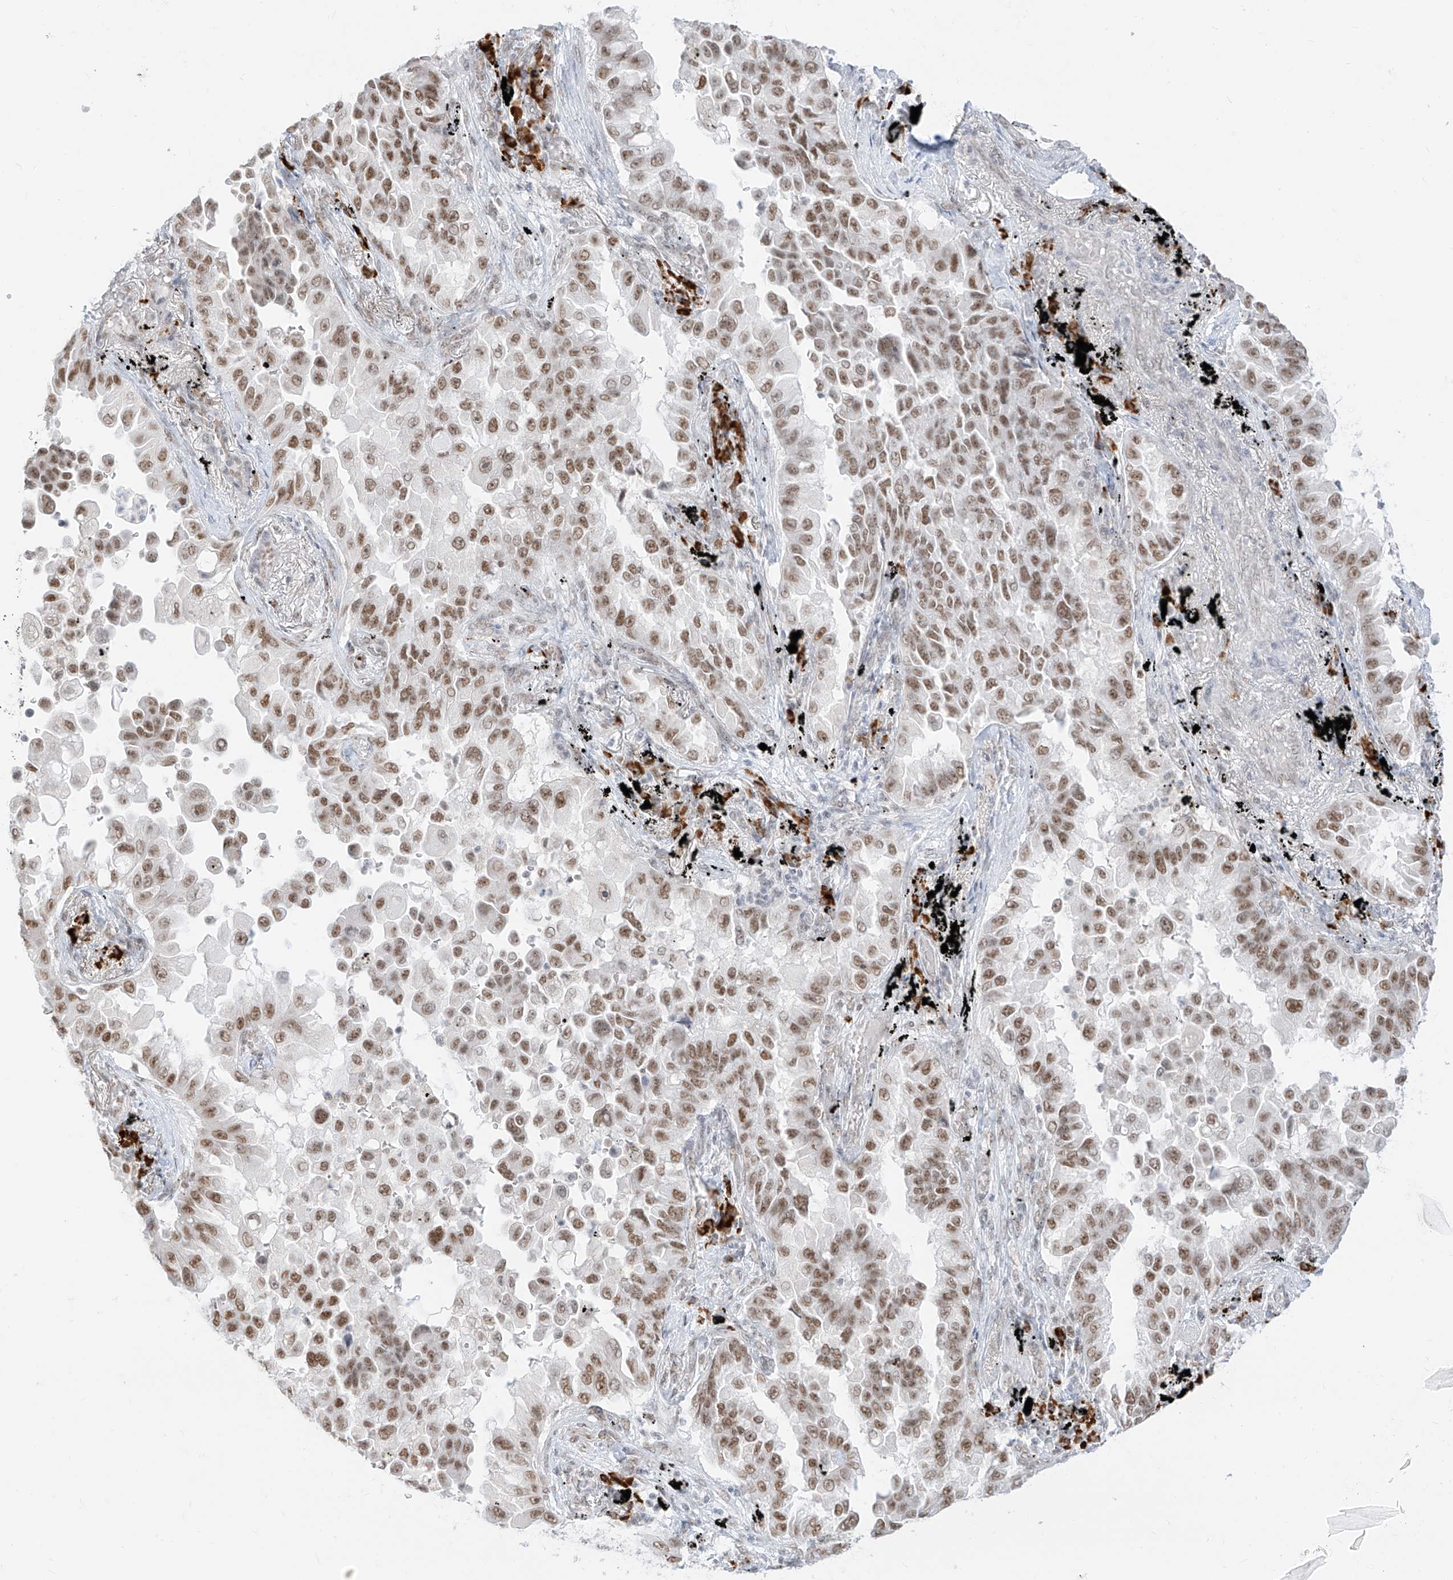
{"staining": {"intensity": "moderate", "quantity": ">75%", "location": "nuclear"}, "tissue": "lung cancer", "cell_type": "Tumor cells", "image_type": "cancer", "snomed": [{"axis": "morphology", "description": "Adenocarcinoma, NOS"}, {"axis": "topography", "description": "Lung"}], "caption": "Immunohistochemistry (IHC) (DAB) staining of lung cancer (adenocarcinoma) shows moderate nuclear protein expression in about >75% of tumor cells.", "gene": "SUPT5H", "patient": {"sex": "female", "age": 67}}